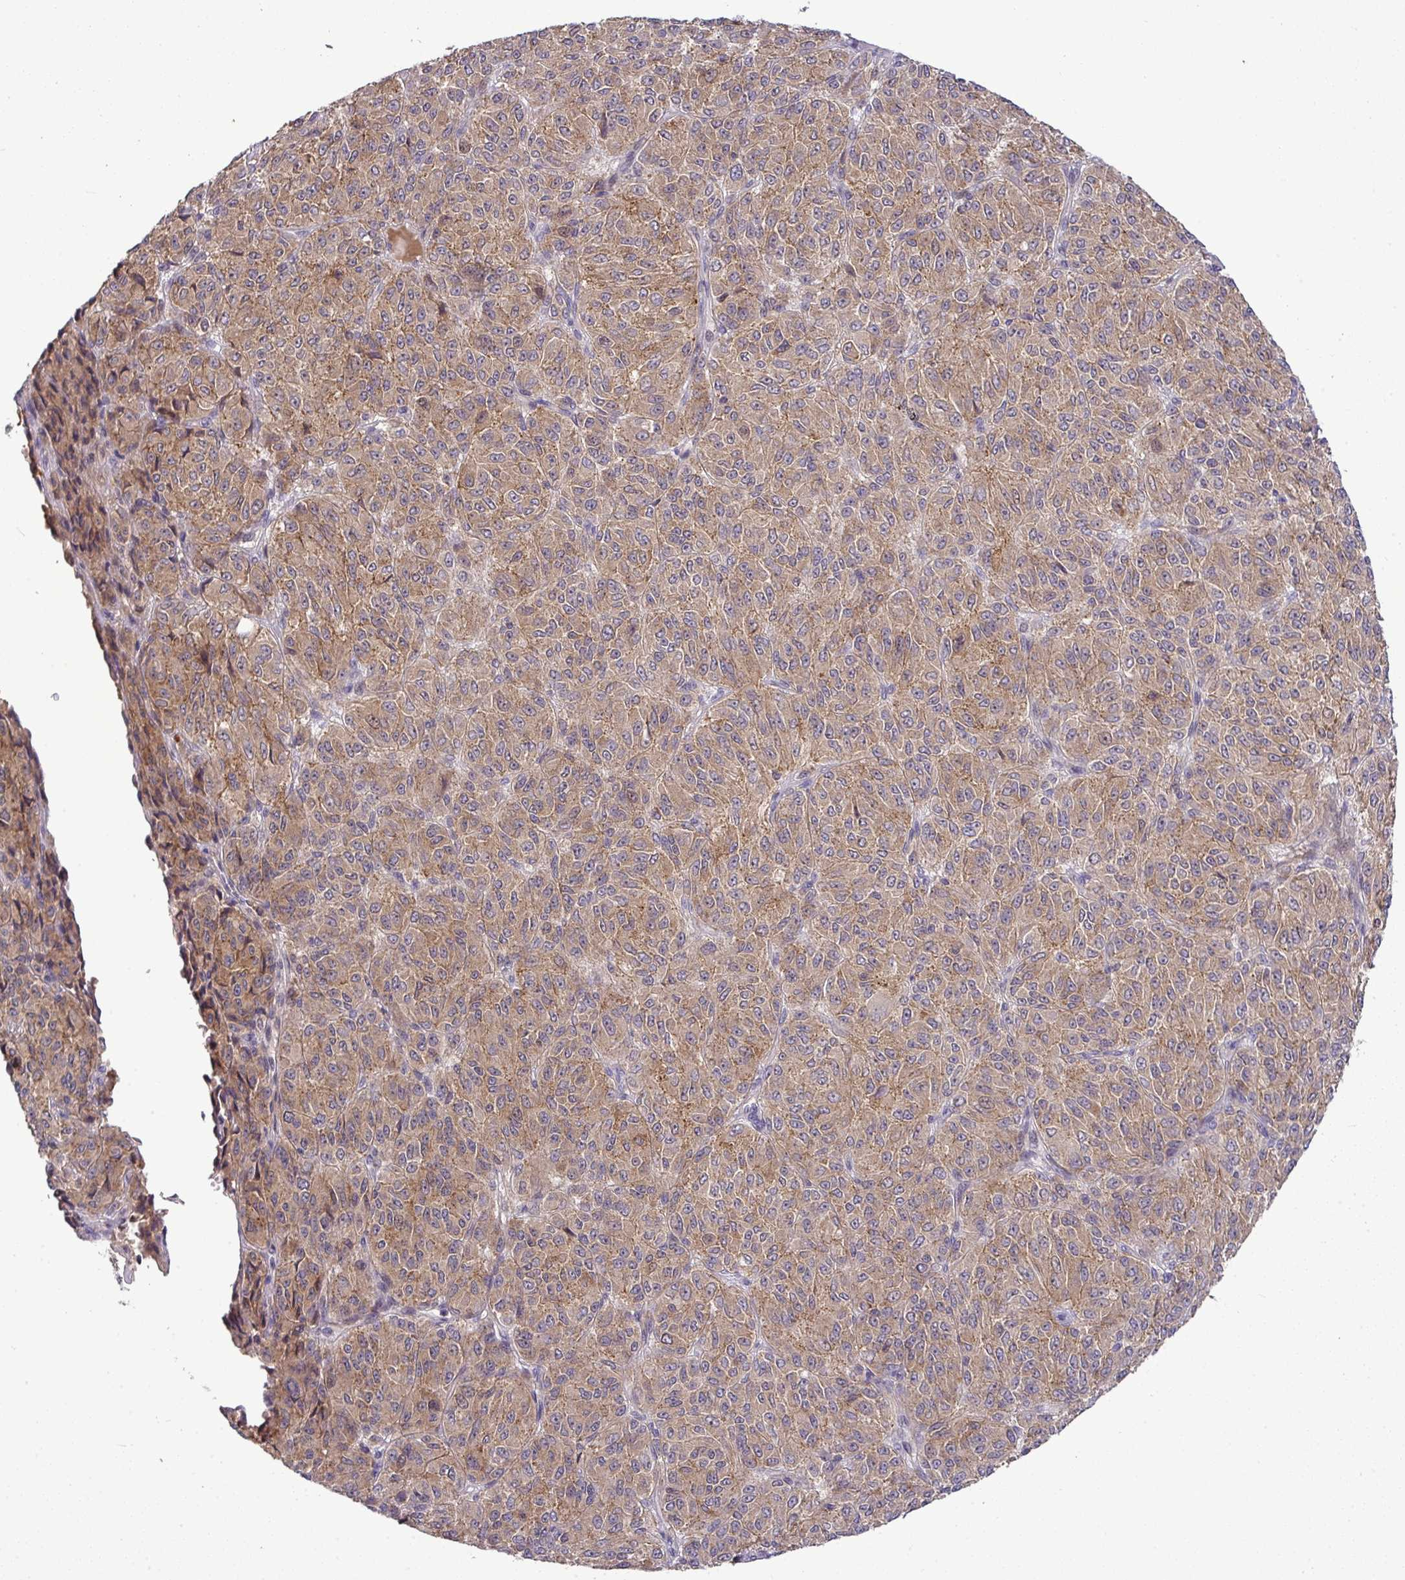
{"staining": {"intensity": "weak", "quantity": ">75%", "location": "cytoplasmic/membranous"}, "tissue": "melanoma", "cell_type": "Tumor cells", "image_type": "cancer", "snomed": [{"axis": "morphology", "description": "Malignant melanoma, Metastatic site"}, {"axis": "topography", "description": "Brain"}], "caption": "Weak cytoplasmic/membranous protein positivity is present in approximately >75% of tumor cells in malignant melanoma (metastatic site).", "gene": "SLC9A6", "patient": {"sex": "female", "age": 56}}